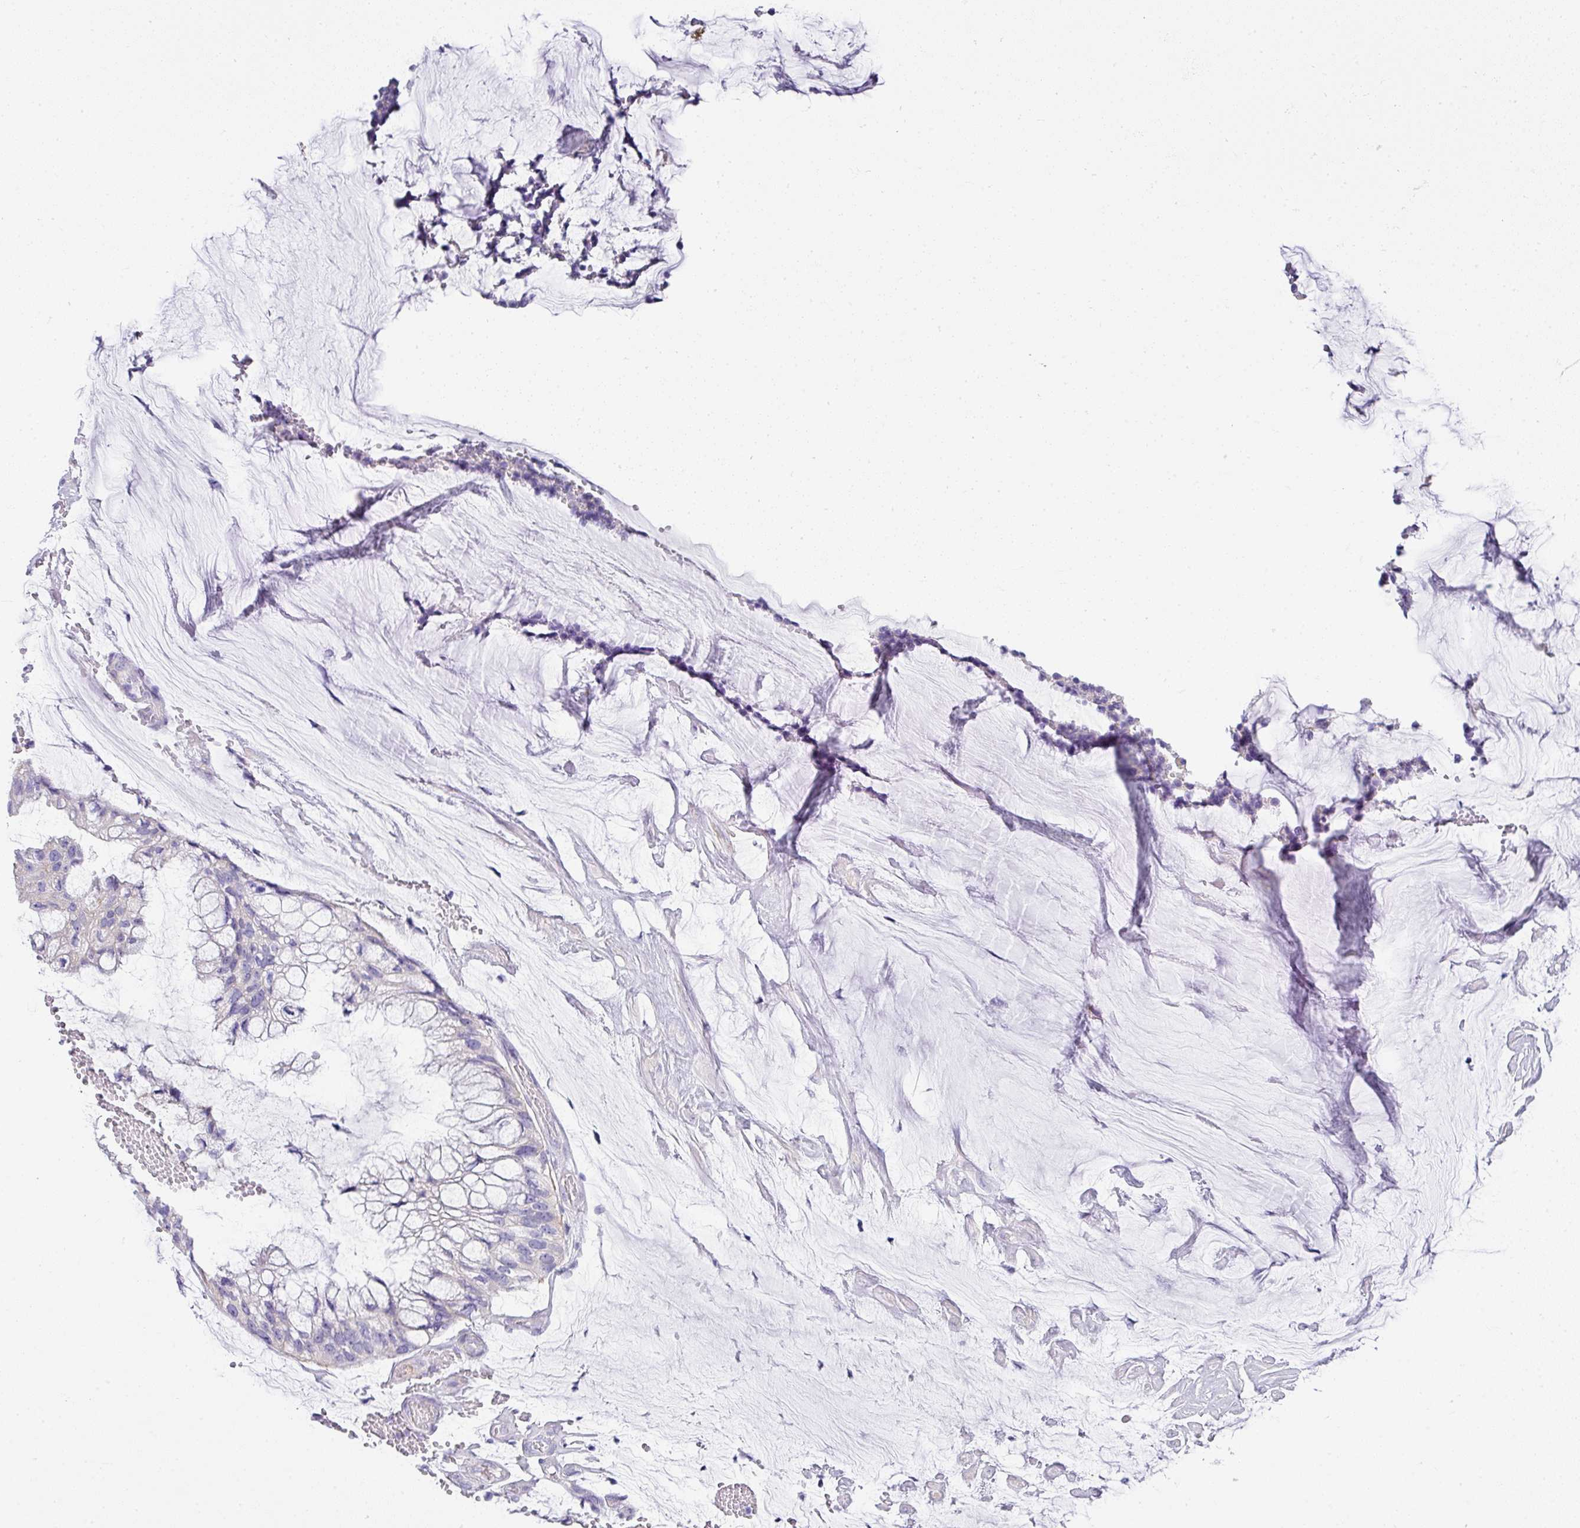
{"staining": {"intensity": "negative", "quantity": "none", "location": "none"}, "tissue": "ovarian cancer", "cell_type": "Tumor cells", "image_type": "cancer", "snomed": [{"axis": "morphology", "description": "Cystadenocarcinoma, mucinous, NOS"}, {"axis": "topography", "description": "Ovary"}], "caption": "The histopathology image displays no significant staining in tumor cells of ovarian cancer.", "gene": "PALS2", "patient": {"sex": "female", "age": 39}}